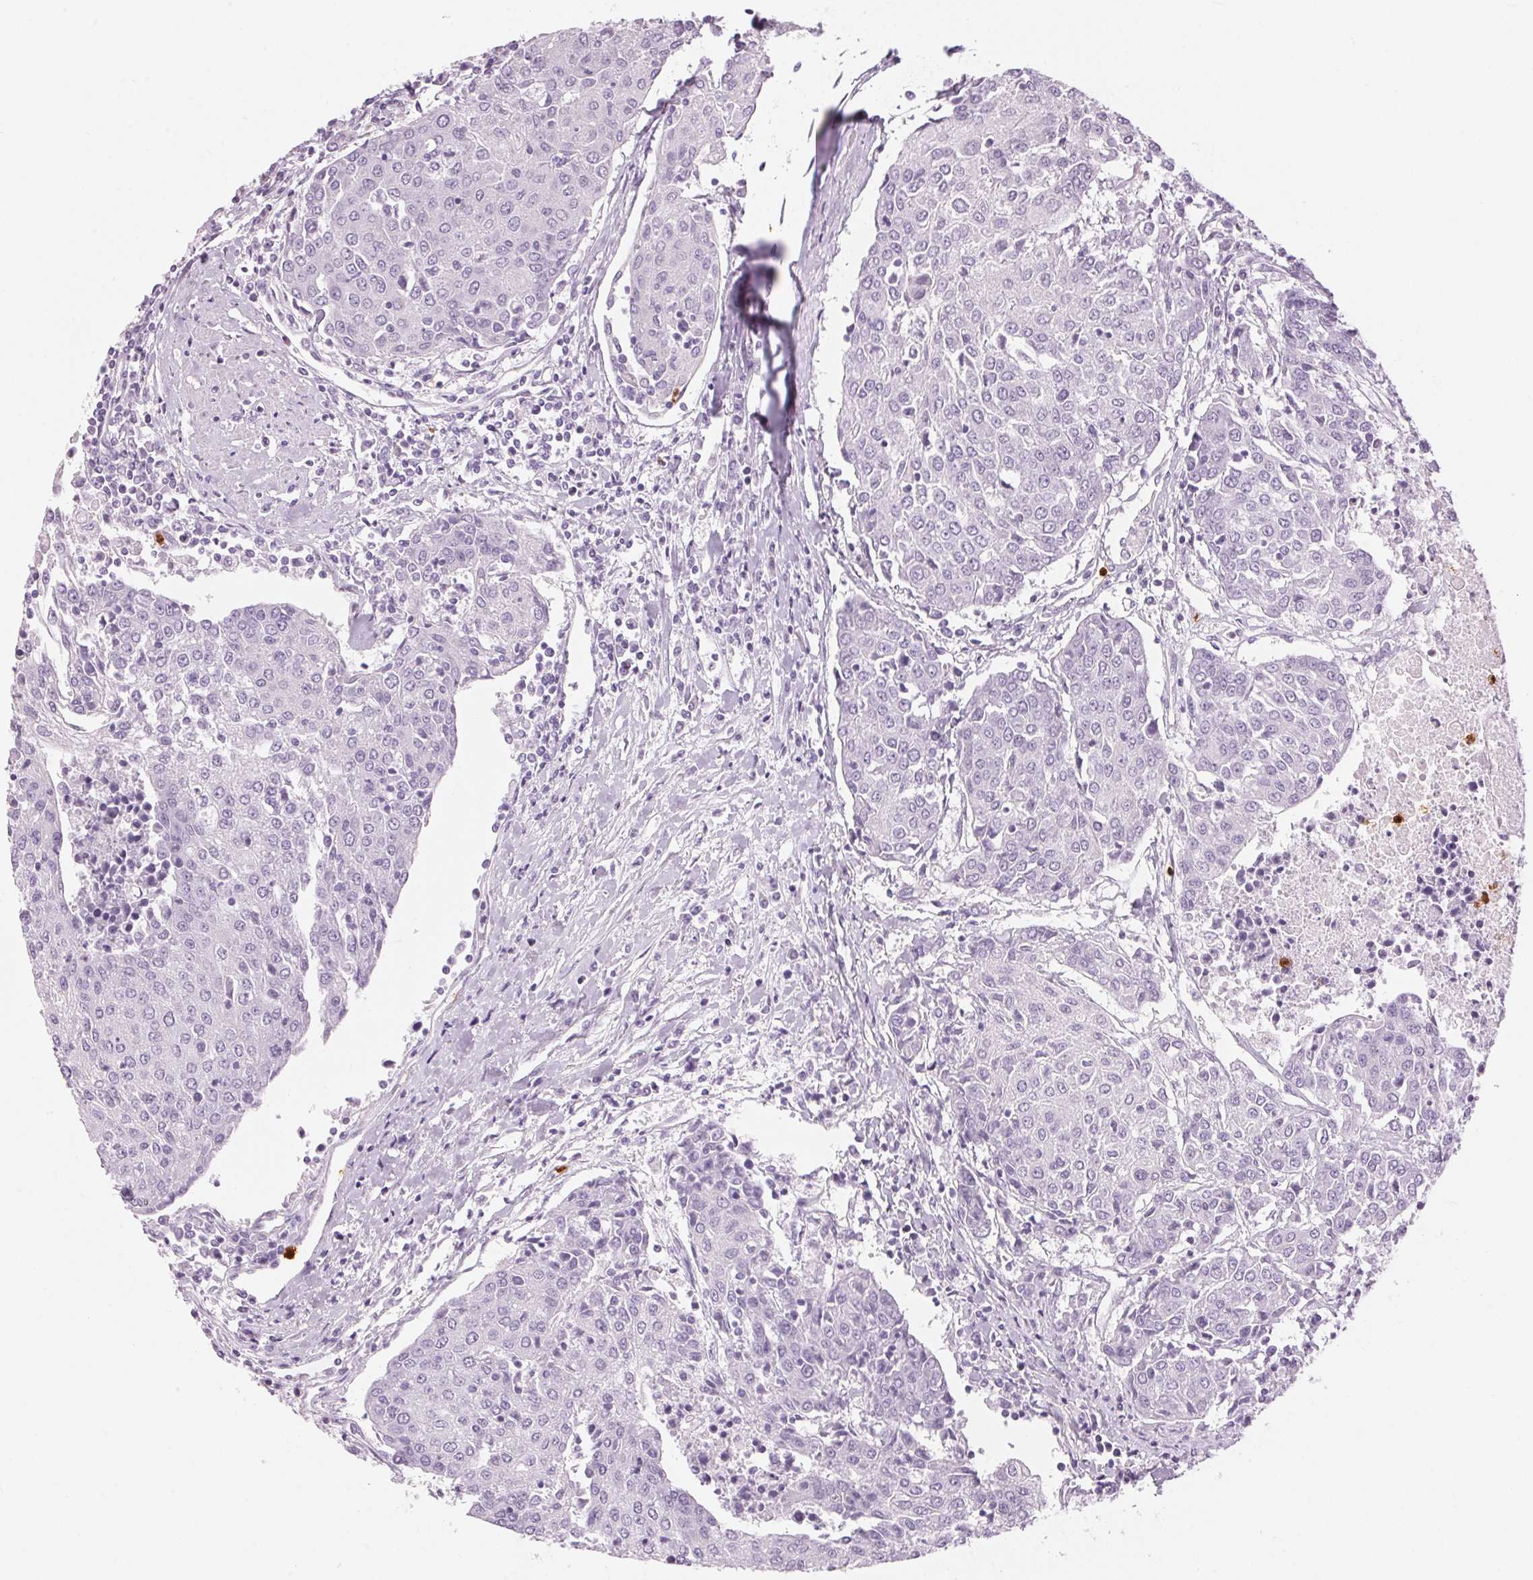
{"staining": {"intensity": "negative", "quantity": "none", "location": "none"}, "tissue": "urothelial cancer", "cell_type": "Tumor cells", "image_type": "cancer", "snomed": [{"axis": "morphology", "description": "Urothelial carcinoma, High grade"}, {"axis": "topography", "description": "Urinary bladder"}], "caption": "DAB (3,3'-diaminobenzidine) immunohistochemical staining of high-grade urothelial carcinoma shows no significant positivity in tumor cells.", "gene": "KLK7", "patient": {"sex": "female", "age": 85}}